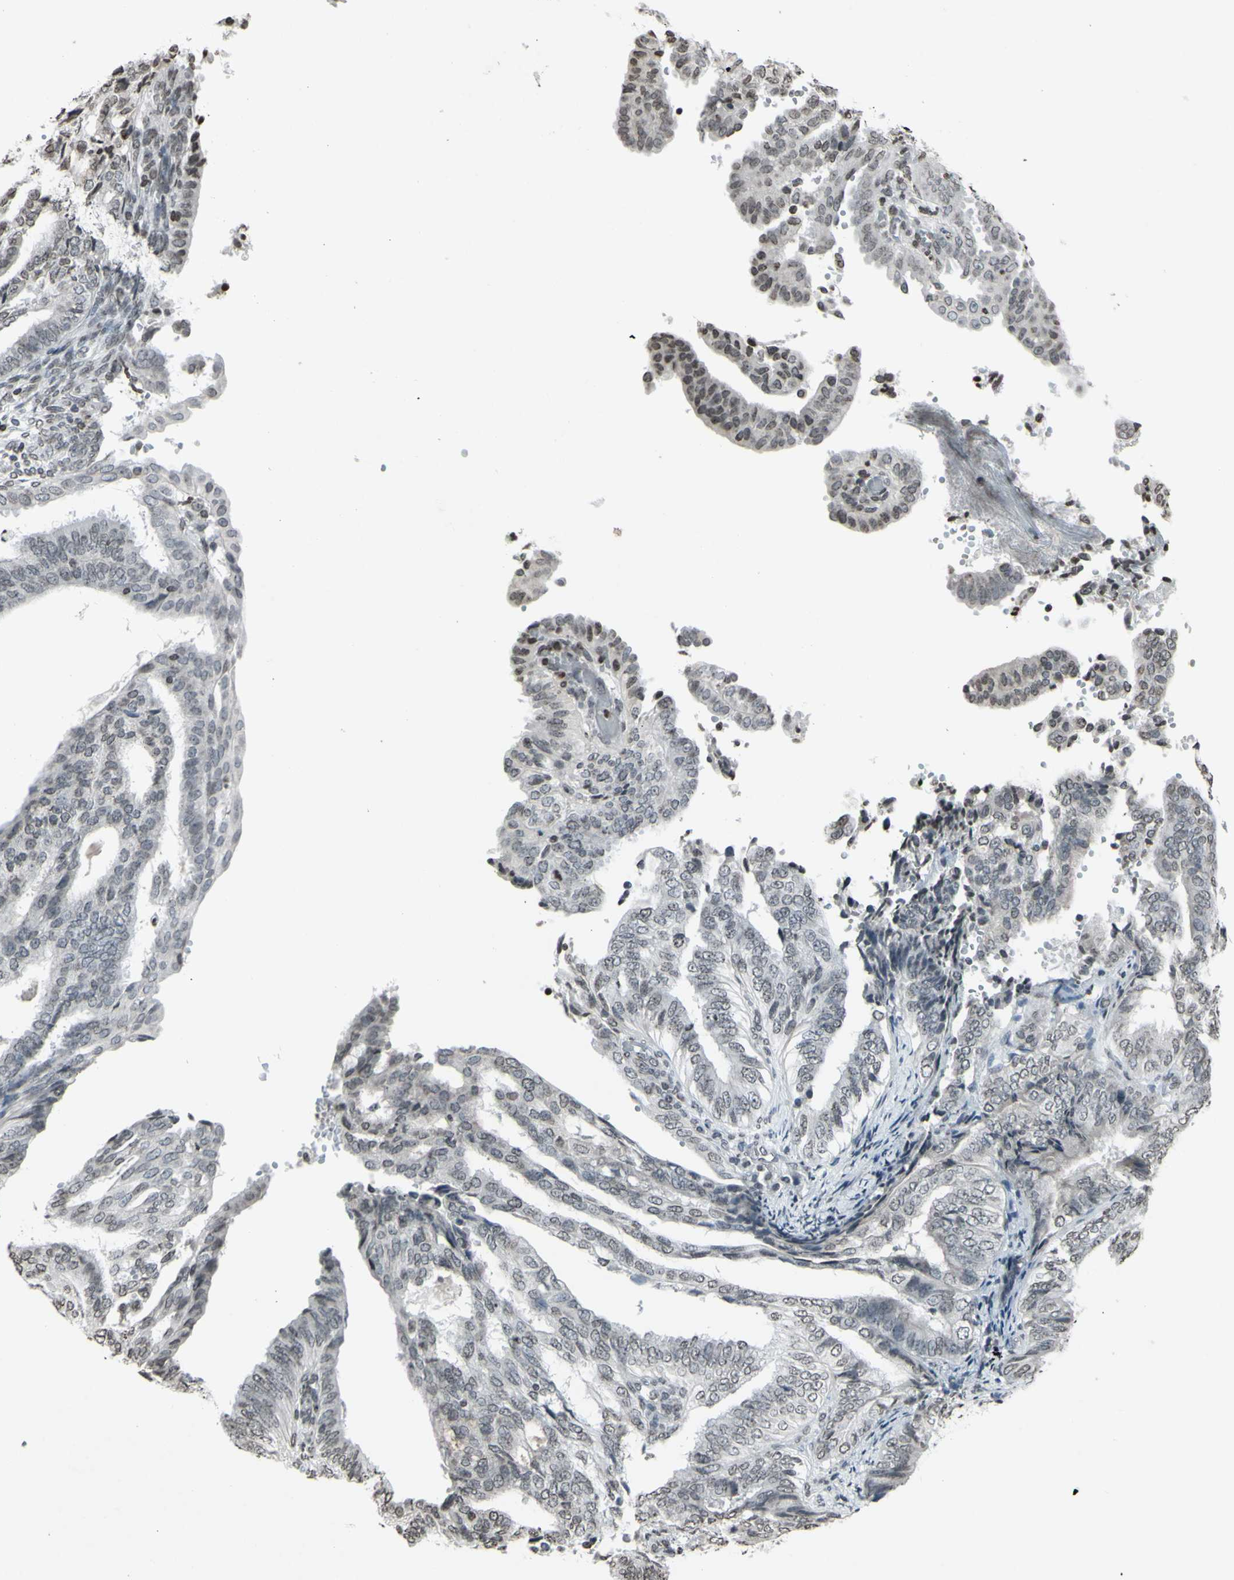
{"staining": {"intensity": "negative", "quantity": "none", "location": "none"}, "tissue": "endometrial cancer", "cell_type": "Tumor cells", "image_type": "cancer", "snomed": [{"axis": "morphology", "description": "Adenocarcinoma, NOS"}, {"axis": "topography", "description": "Endometrium"}], "caption": "This micrograph is of endometrial adenocarcinoma stained with immunohistochemistry (IHC) to label a protein in brown with the nuclei are counter-stained blue. There is no staining in tumor cells.", "gene": "CD79B", "patient": {"sex": "female", "age": 58}}